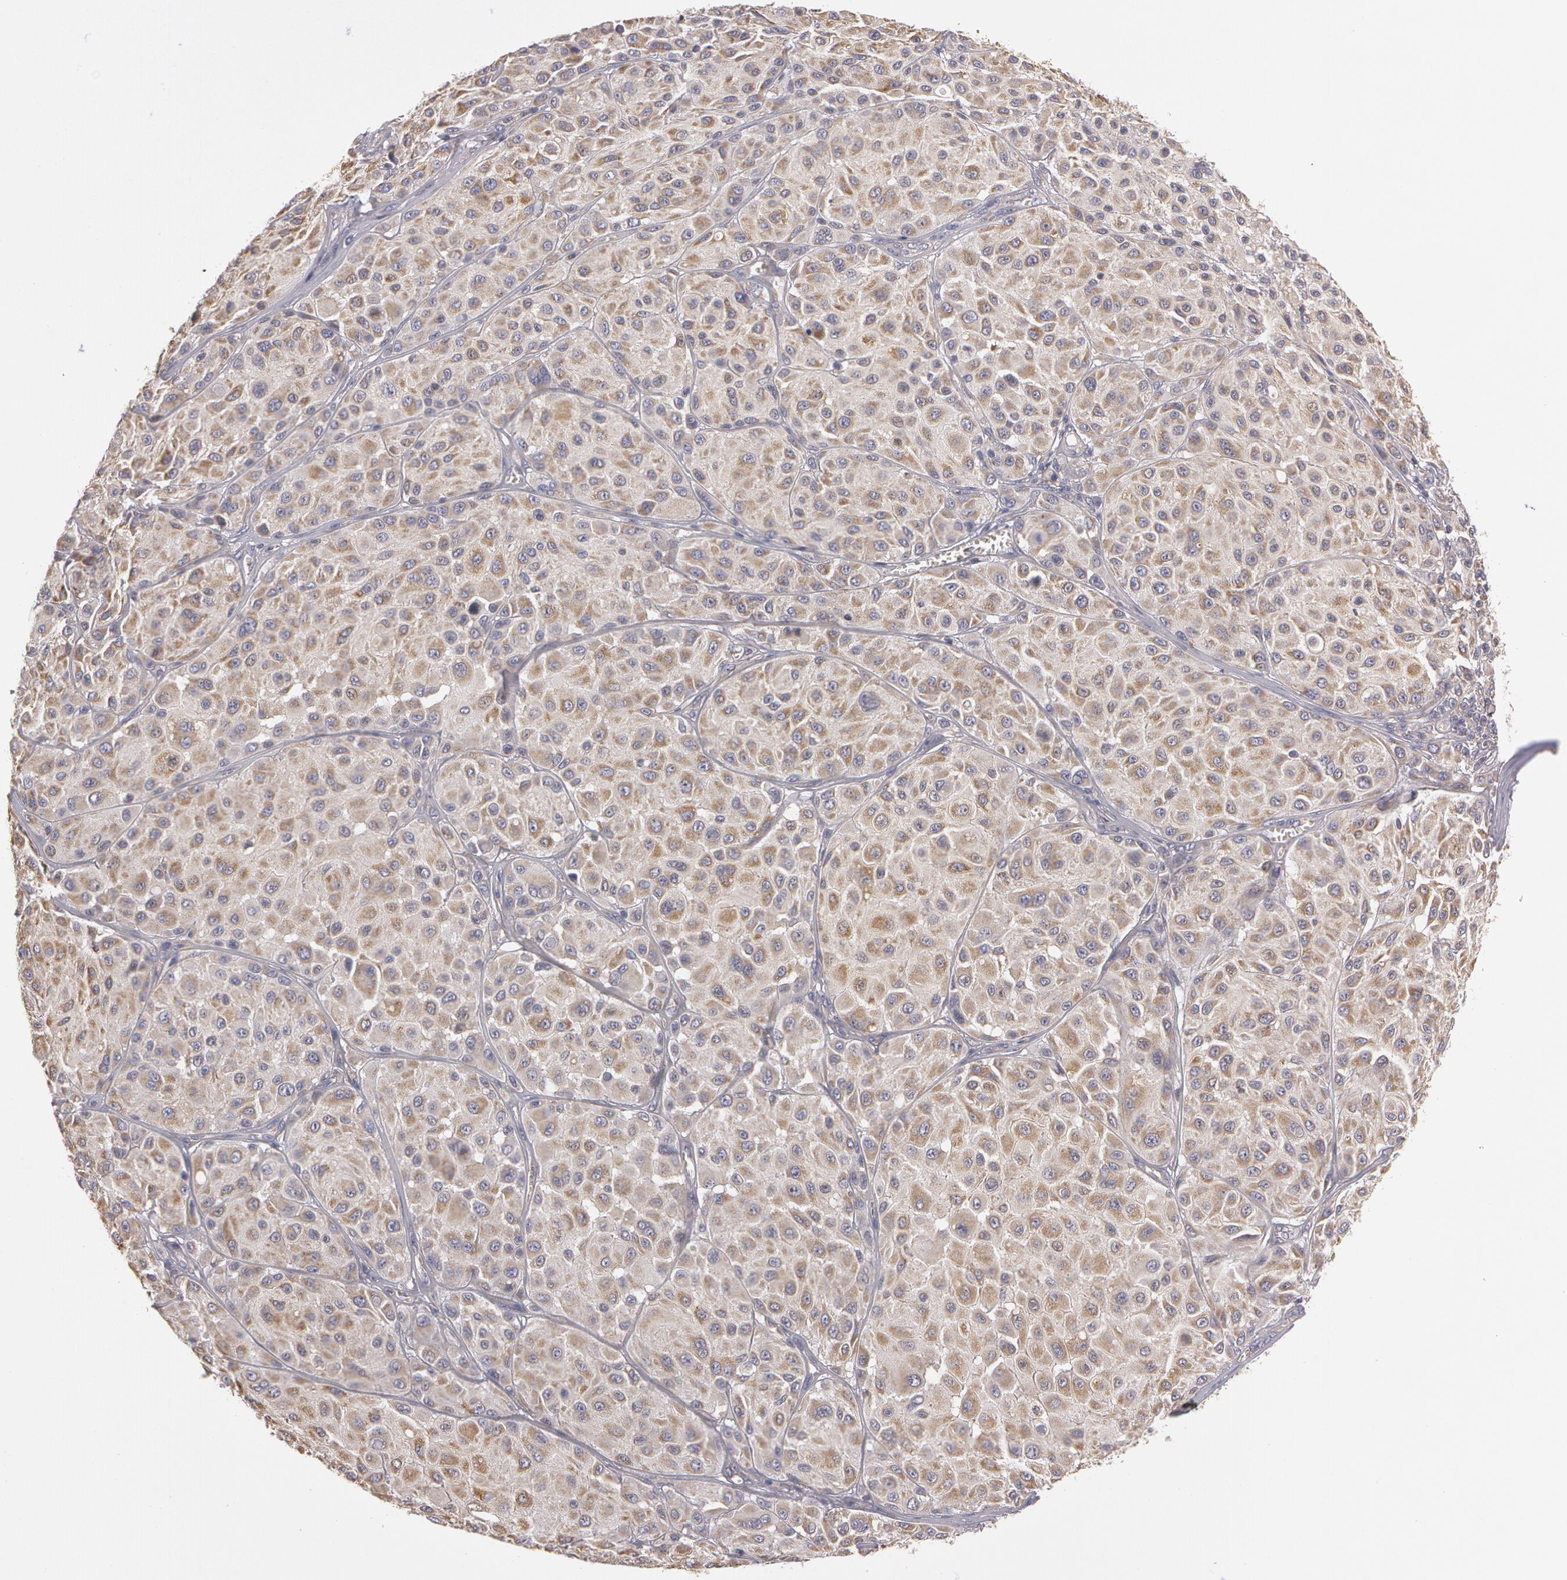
{"staining": {"intensity": "weak", "quantity": "25%-75%", "location": "cytoplasmic/membranous"}, "tissue": "melanoma", "cell_type": "Tumor cells", "image_type": "cancer", "snomed": [{"axis": "morphology", "description": "Malignant melanoma, NOS"}, {"axis": "topography", "description": "Skin"}], "caption": "Approximately 25%-75% of tumor cells in human malignant melanoma display weak cytoplasmic/membranous protein staining as visualized by brown immunohistochemical staining.", "gene": "NEK9", "patient": {"sex": "male", "age": 36}}